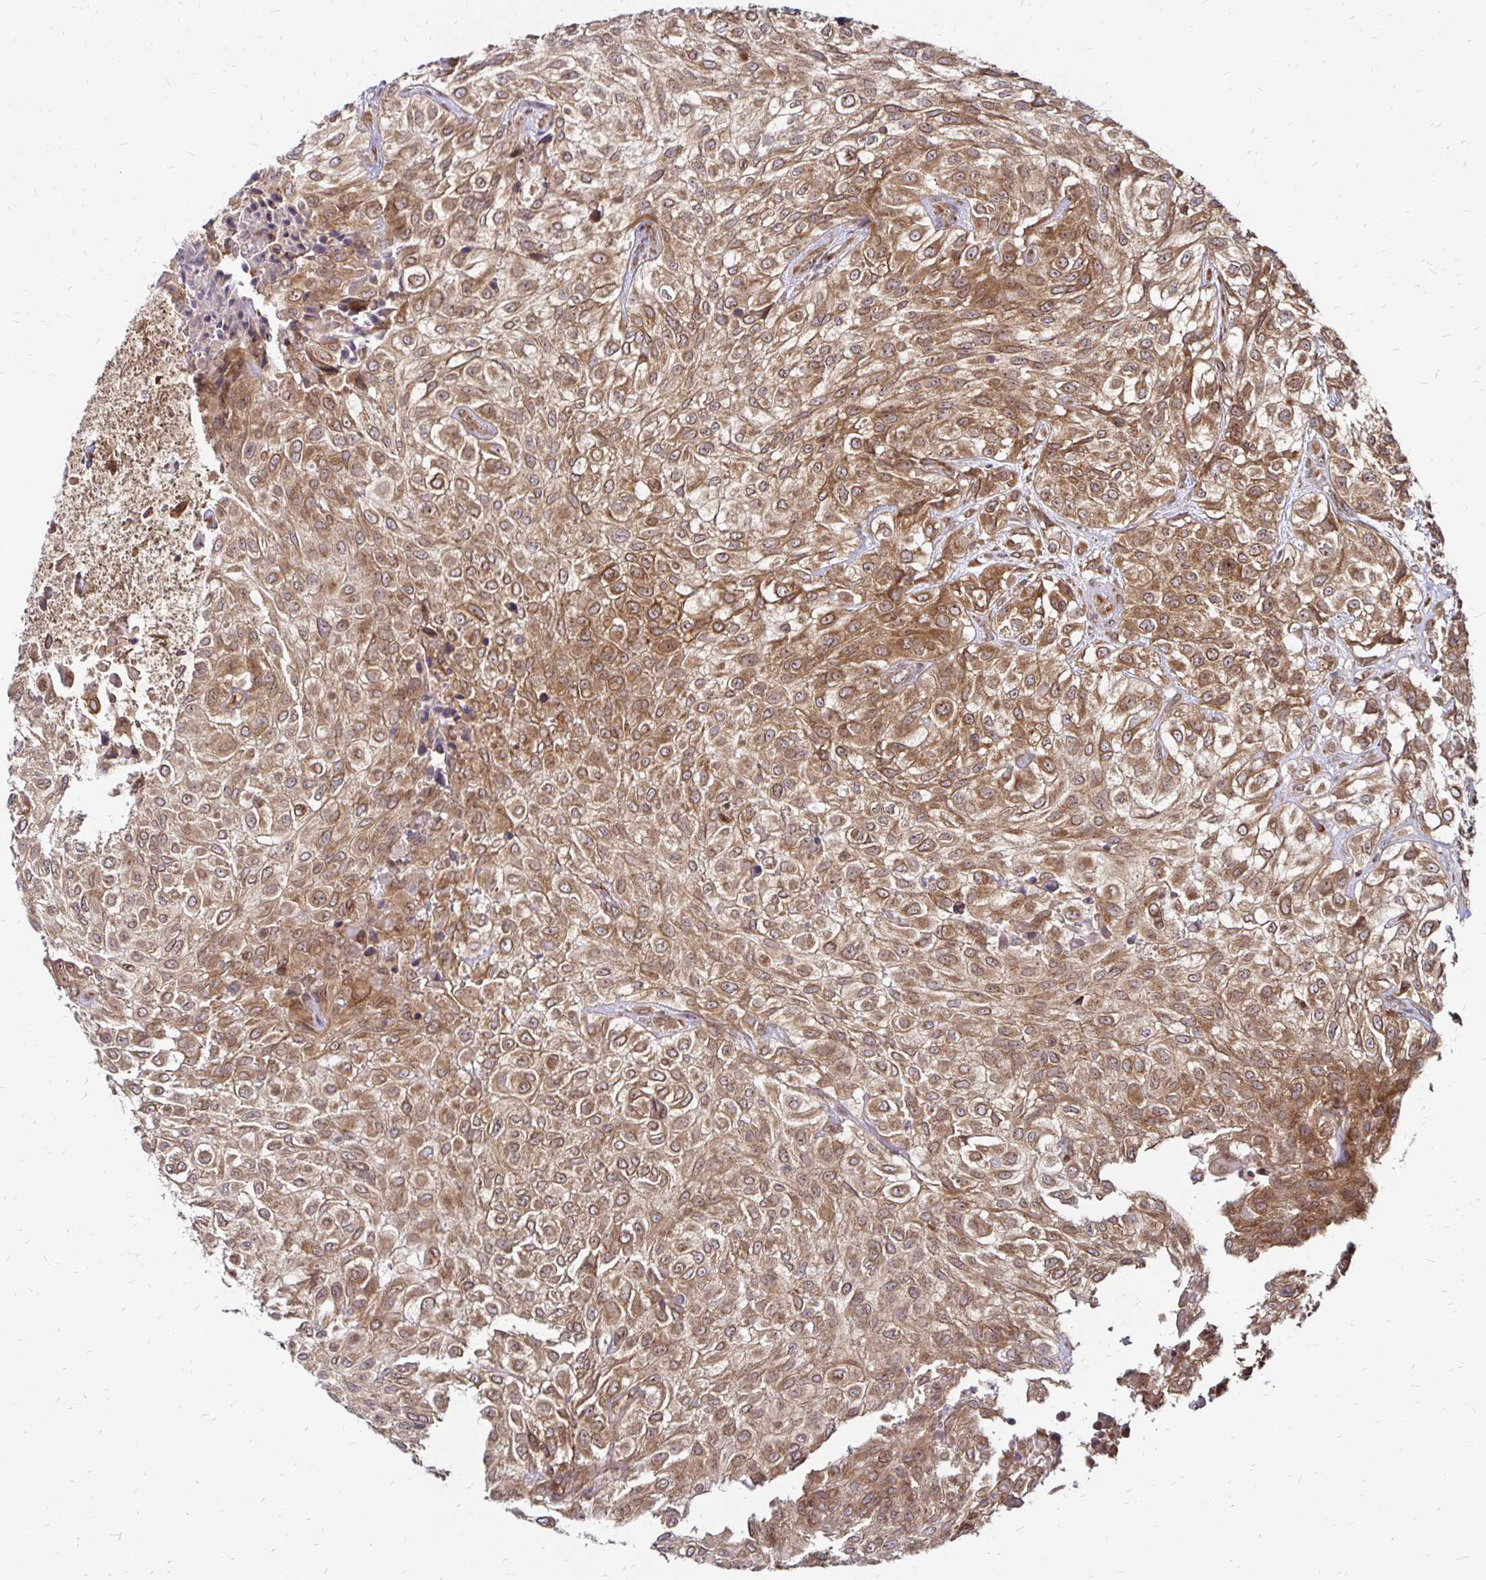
{"staining": {"intensity": "moderate", "quantity": ">75%", "location": "cytoplasmic/membranous"}, "tissue": "urothelial cancer", "cell_type": "Tumor cells", "image_type": "cancer", "snomed": [{"axis": "morphology", "description": "Urothelial carcinoma, High grade"}, {"axis": "topography", "description": "Urinary bladder"}], "caption": "Urothelial carcinoma (high-grade) stained for a protein (brown) displays moderate cytoplasmic/membranous positive staining in about >75% of tumor cells.", "gene": "ZW10", "patient": {"sex": "male", "age": 56}}